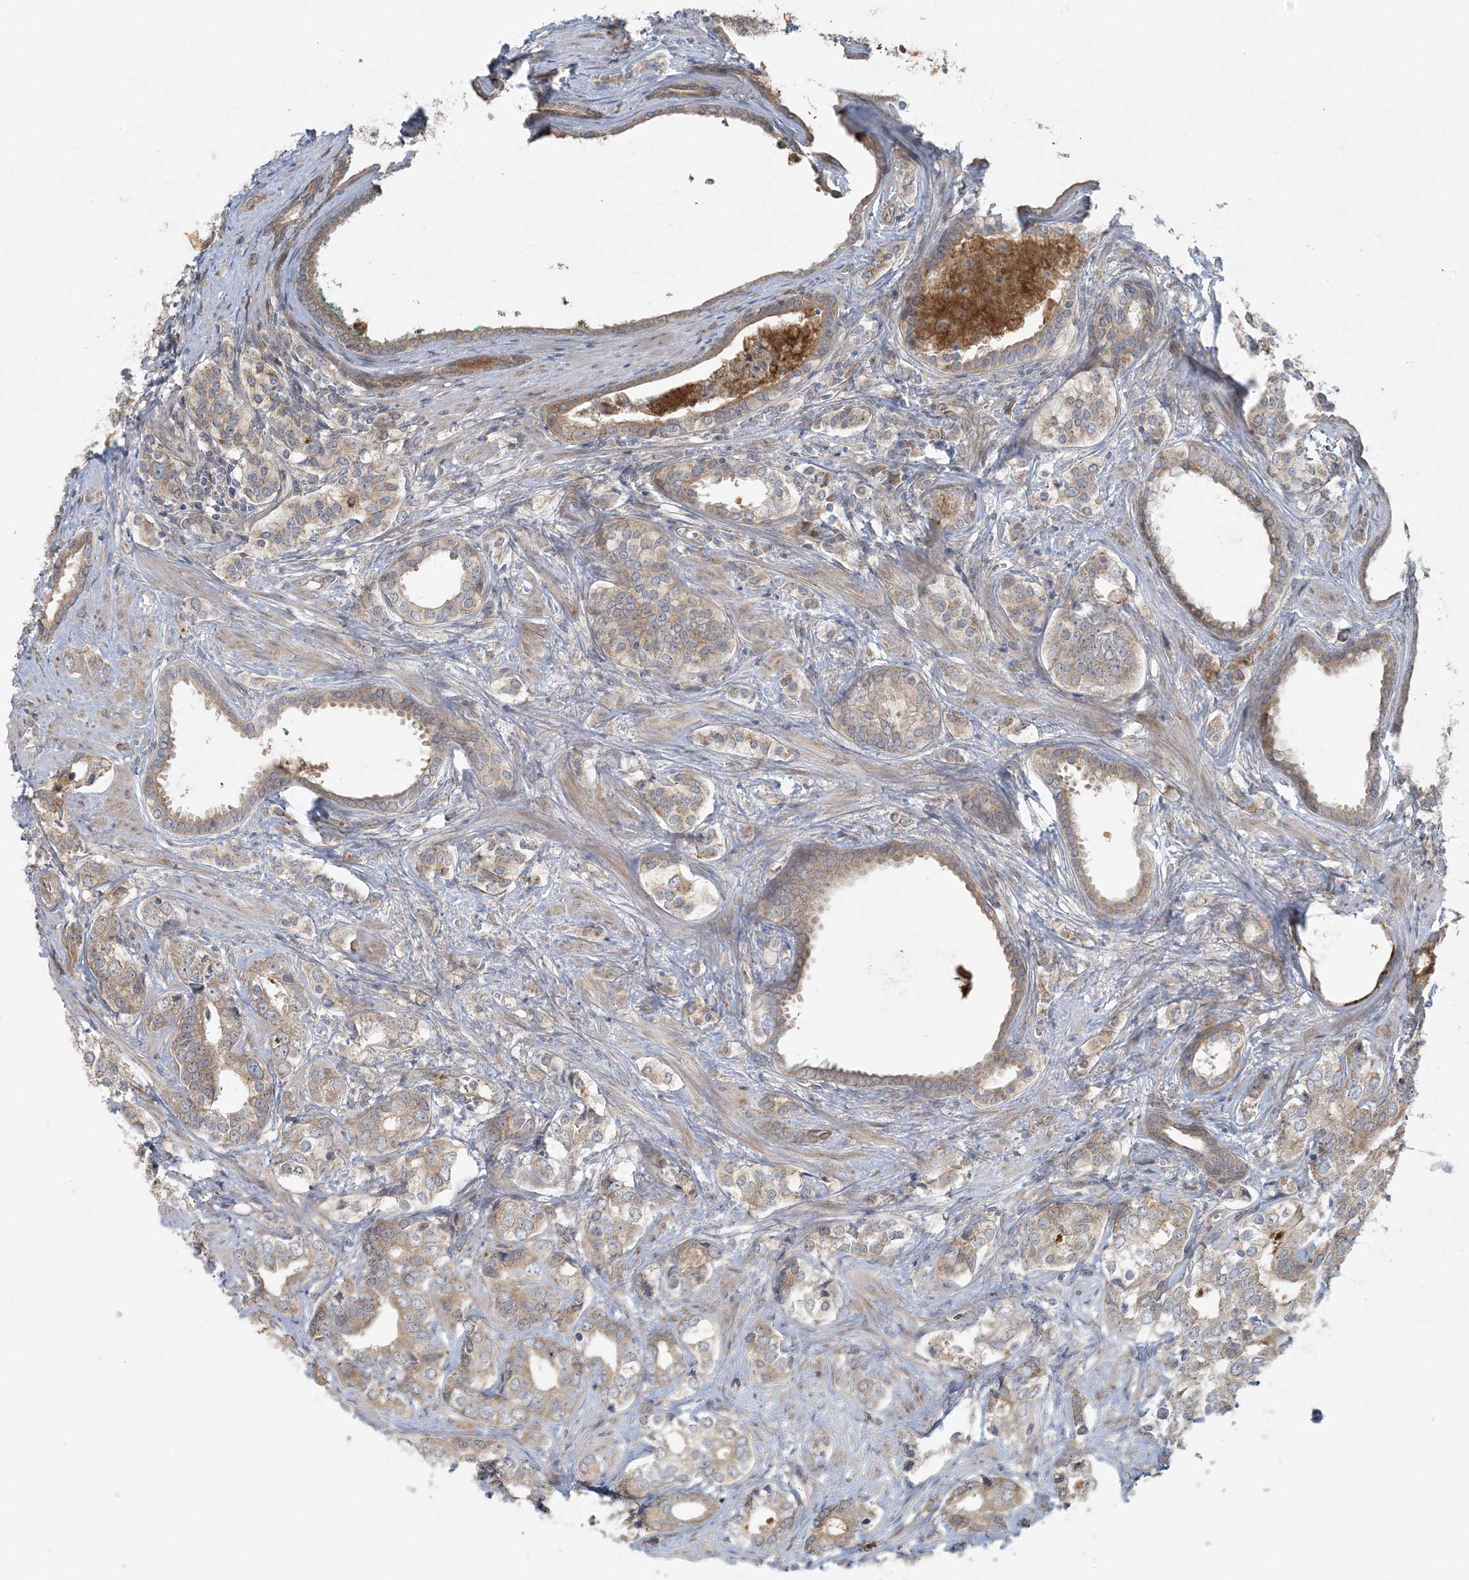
{"staining": {"intensity": "moderate", "quantity": ">75%", "location": "cytoplasmic/membranous"}, "tissue": "prostate cancer", "cell_type": "Tumor cells", "image_type": "cancer", "snomed": [{"axis": "morphology", "description": "Adenocarcinoma, High grade"}, {"axis": "topography", "description": "Prostate"}], "caption": "Human prostate cancer (high-grade adenocarcinoma) stained for a protein (brown) displays moderate cytoplasmic/membranous positive staining in about >75% of tumor cells.", "gene": "ZNF263", "patient": {"sex": "male", "age": 62}}